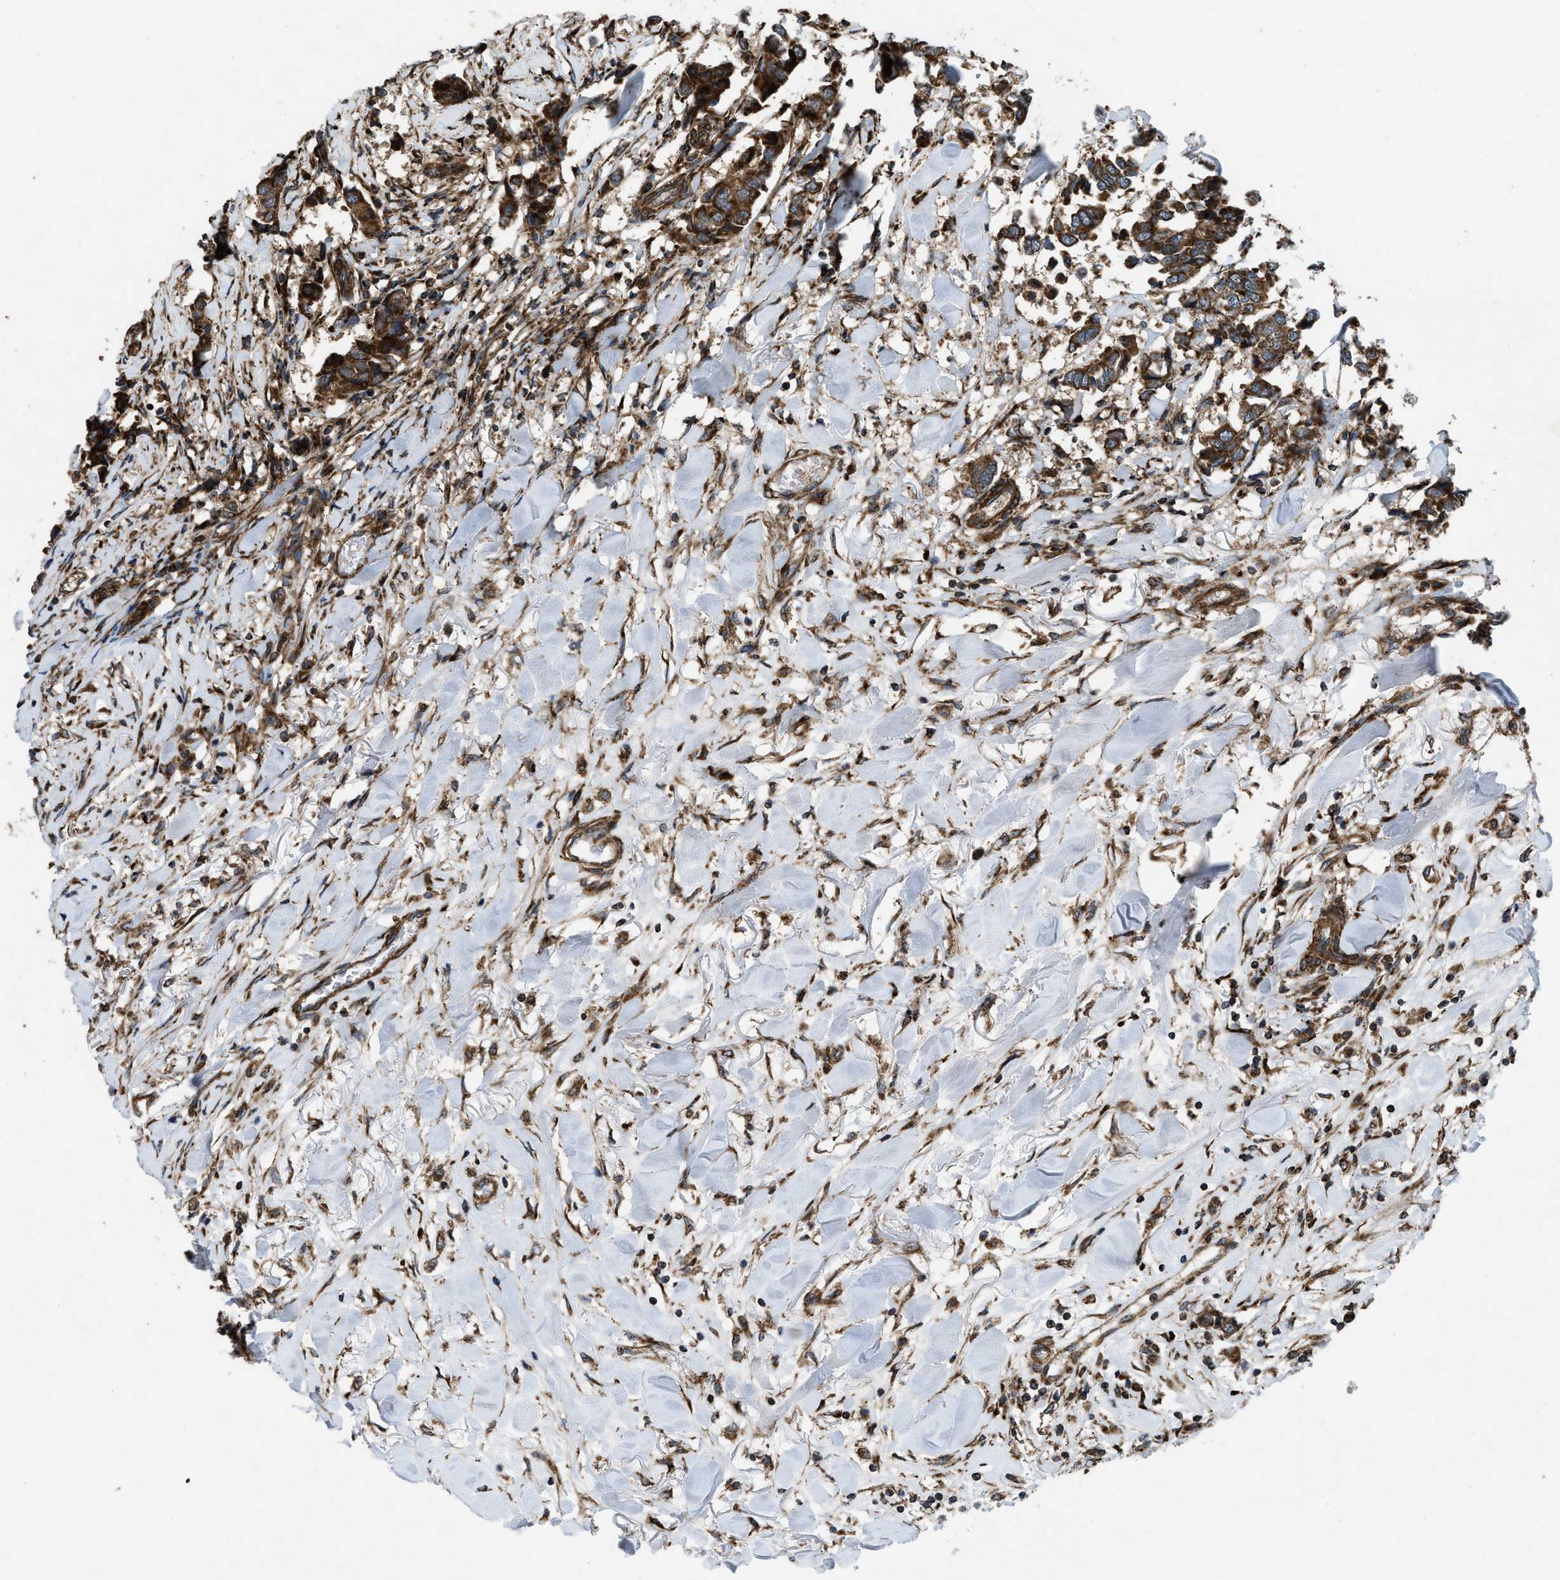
{"staining": {"intensity": "strong", "quantity": ">75%", "location": "cytoplasmic/membranous"}, "tissue": "breast cancer", "cell_type": "Tumor cells", "image_type": "cancer", "snomed": [{"axis": "morphology", "description": "Duct carcinoma"}, {"axis": "topography", "description": "Breast"}], "caption": "IHC histopathology image of neoplastic tissue: breast cancer stained using IHC reveals high levels of strong protein expression localized specifically in the cytoplasmic/membranous of tumor cells, appearing as a cytoplasmic/membranous brown color.", "gene": "PER3", "patient": {"sex": "female", "age": 80}}